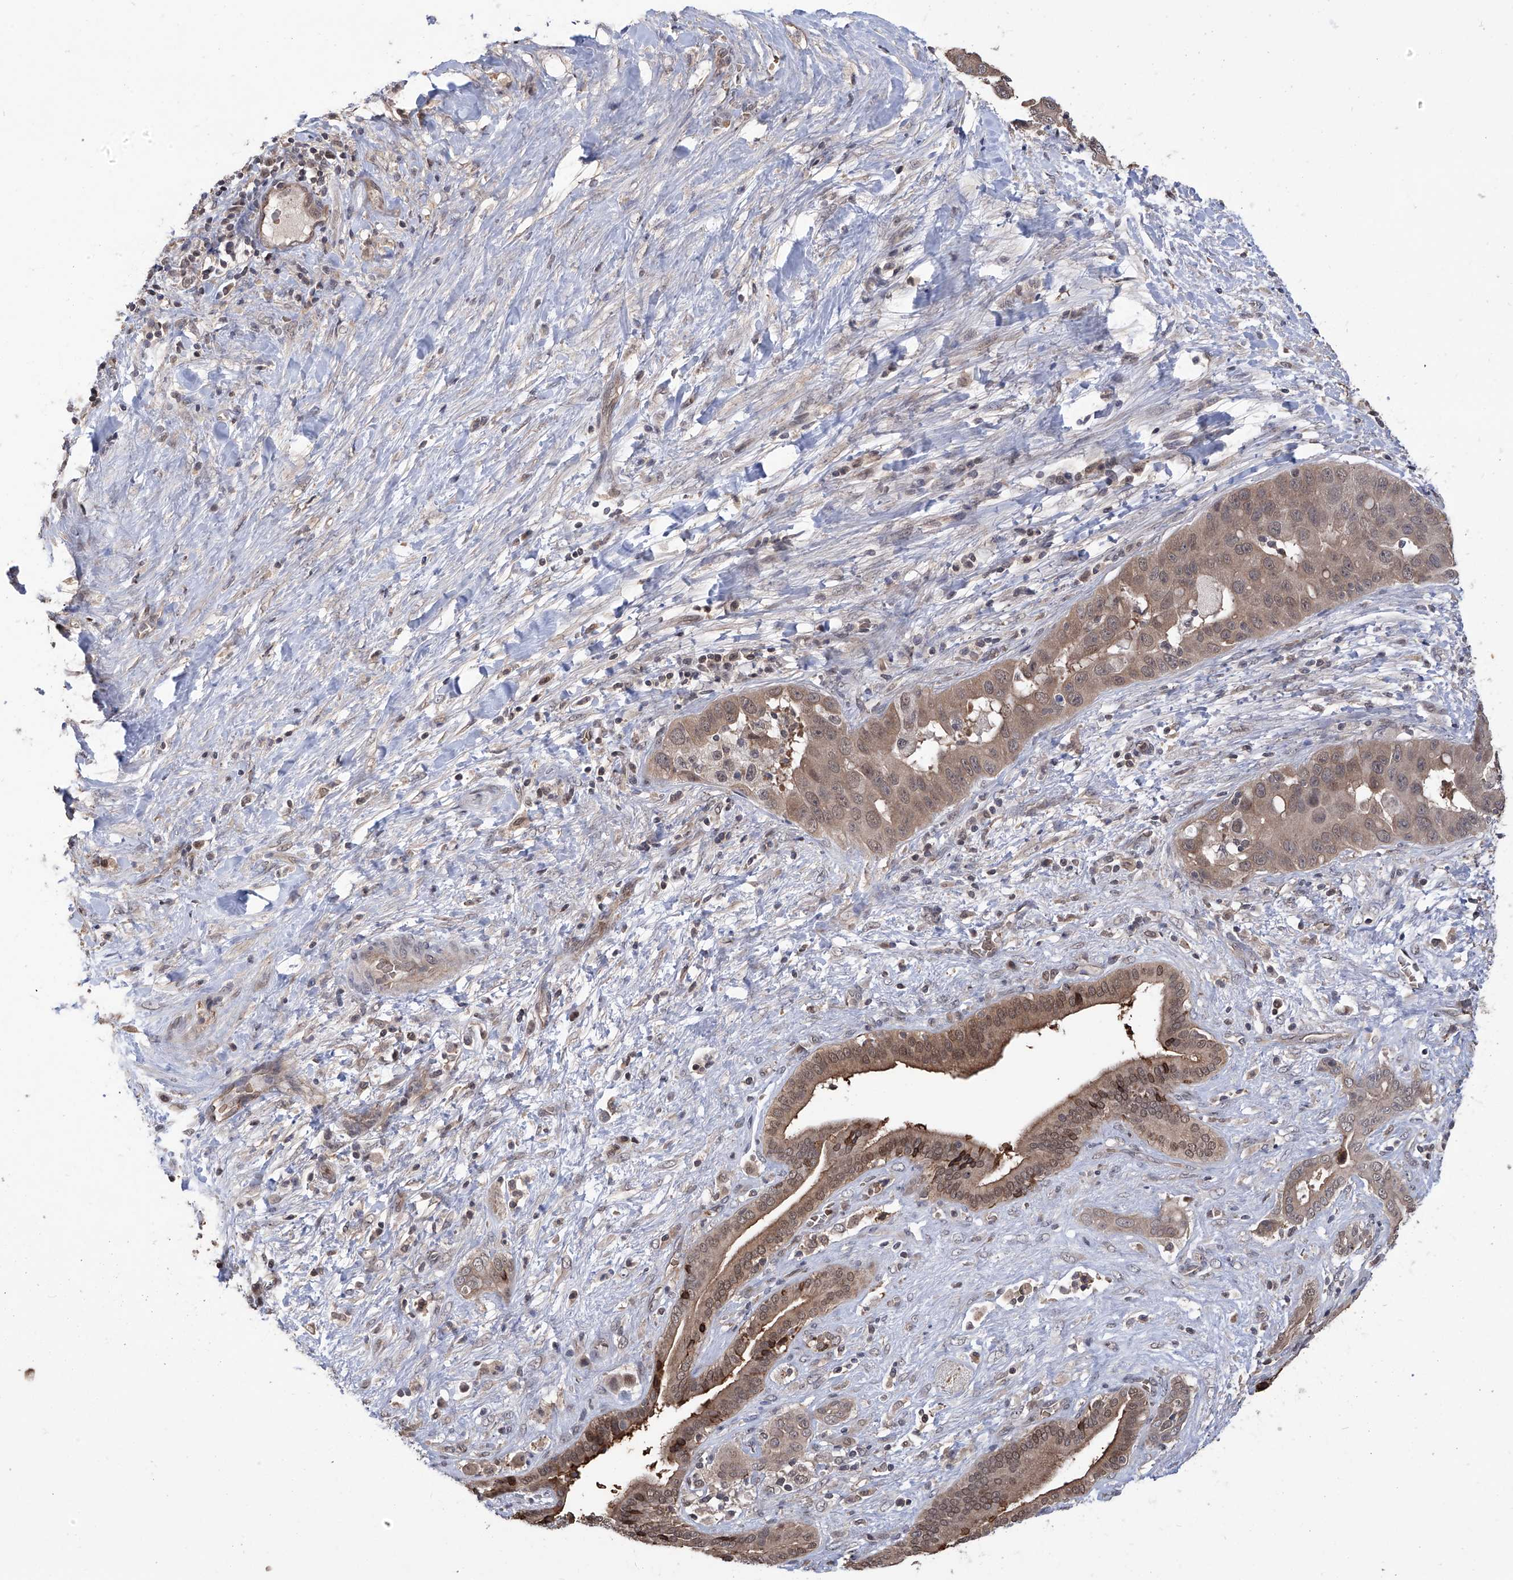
{"staining": {"intensity": "moderate", "quantity": ">75%", "location": "cytoplasmic/membranous,nuclear"}, "tissue": "liver cancer", "cell_type": "Tumor cells", "image_type": "cancer", "snomed": [{"axis": "morphology", "description": "Cholangiocarcinoma"}, {"axis": "topography", "description": "Liver"}], "caption": "Human liver cholangiocarcinoma stained with a protein marker displays moderate staining in tumor cells.", "gene": "LYSMD4", "patient": {"sex": "female", "age": 52}}